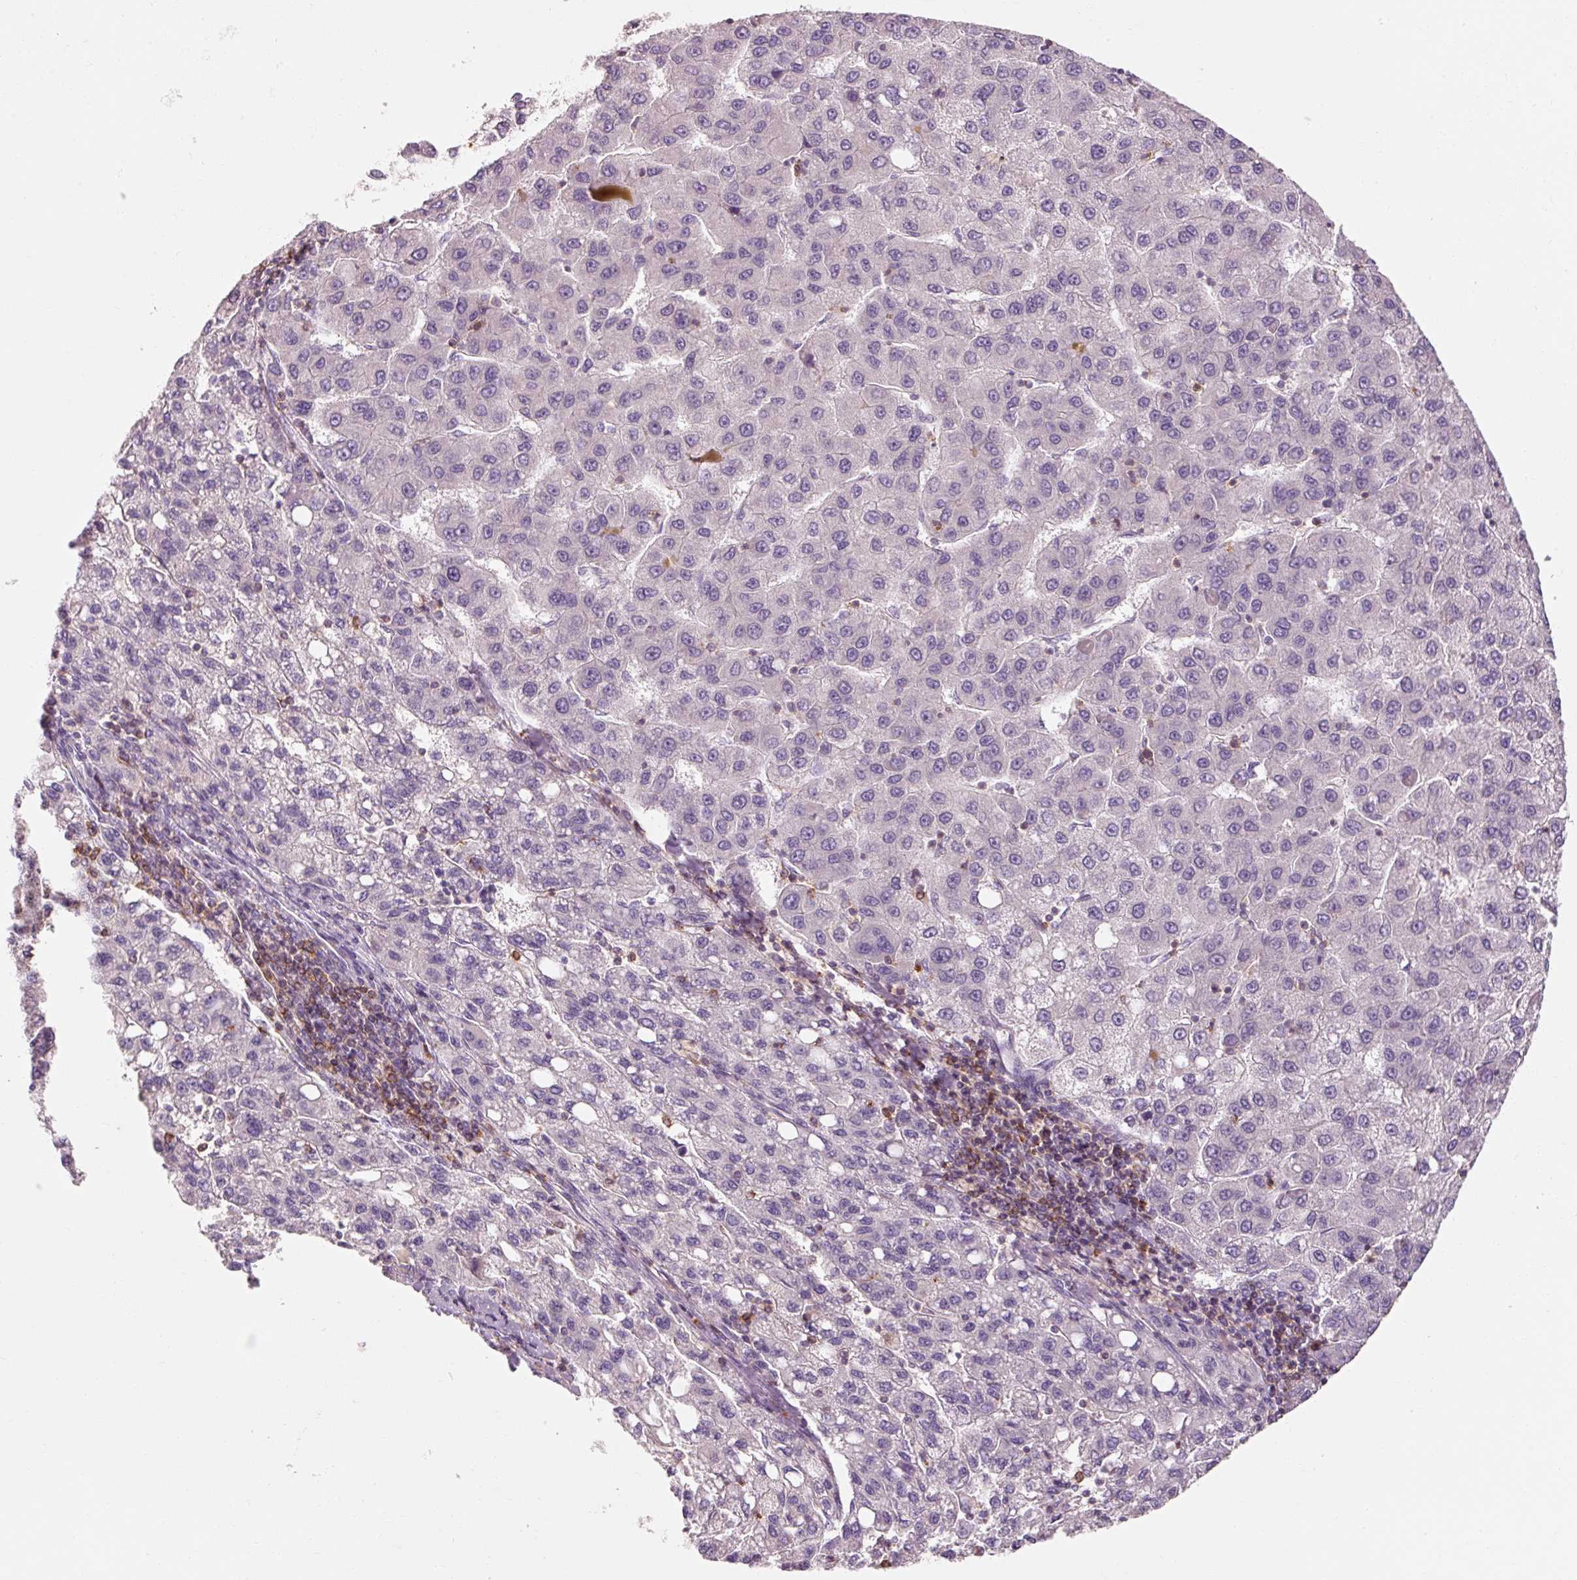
{"staining": {"intensity": "negative", "quantity": "none", "location": "none"}, "tissue": "liver cancer", "cell_type": "Tumor cells", "image_type": "cancer", "snomed": [{"axis": "morphology", "description": "Carcinoma, Hepatocellular, NOS"}, {"axis": "topography", "description": "Liver"}], "caption": "This is an immunohistochemistry micrograph of liver cancer (hepatocellular carcinoma). There is no staining in tumor cells.", "gene": "OR8K1", "patient": {"sex": "female", "age": 82}}